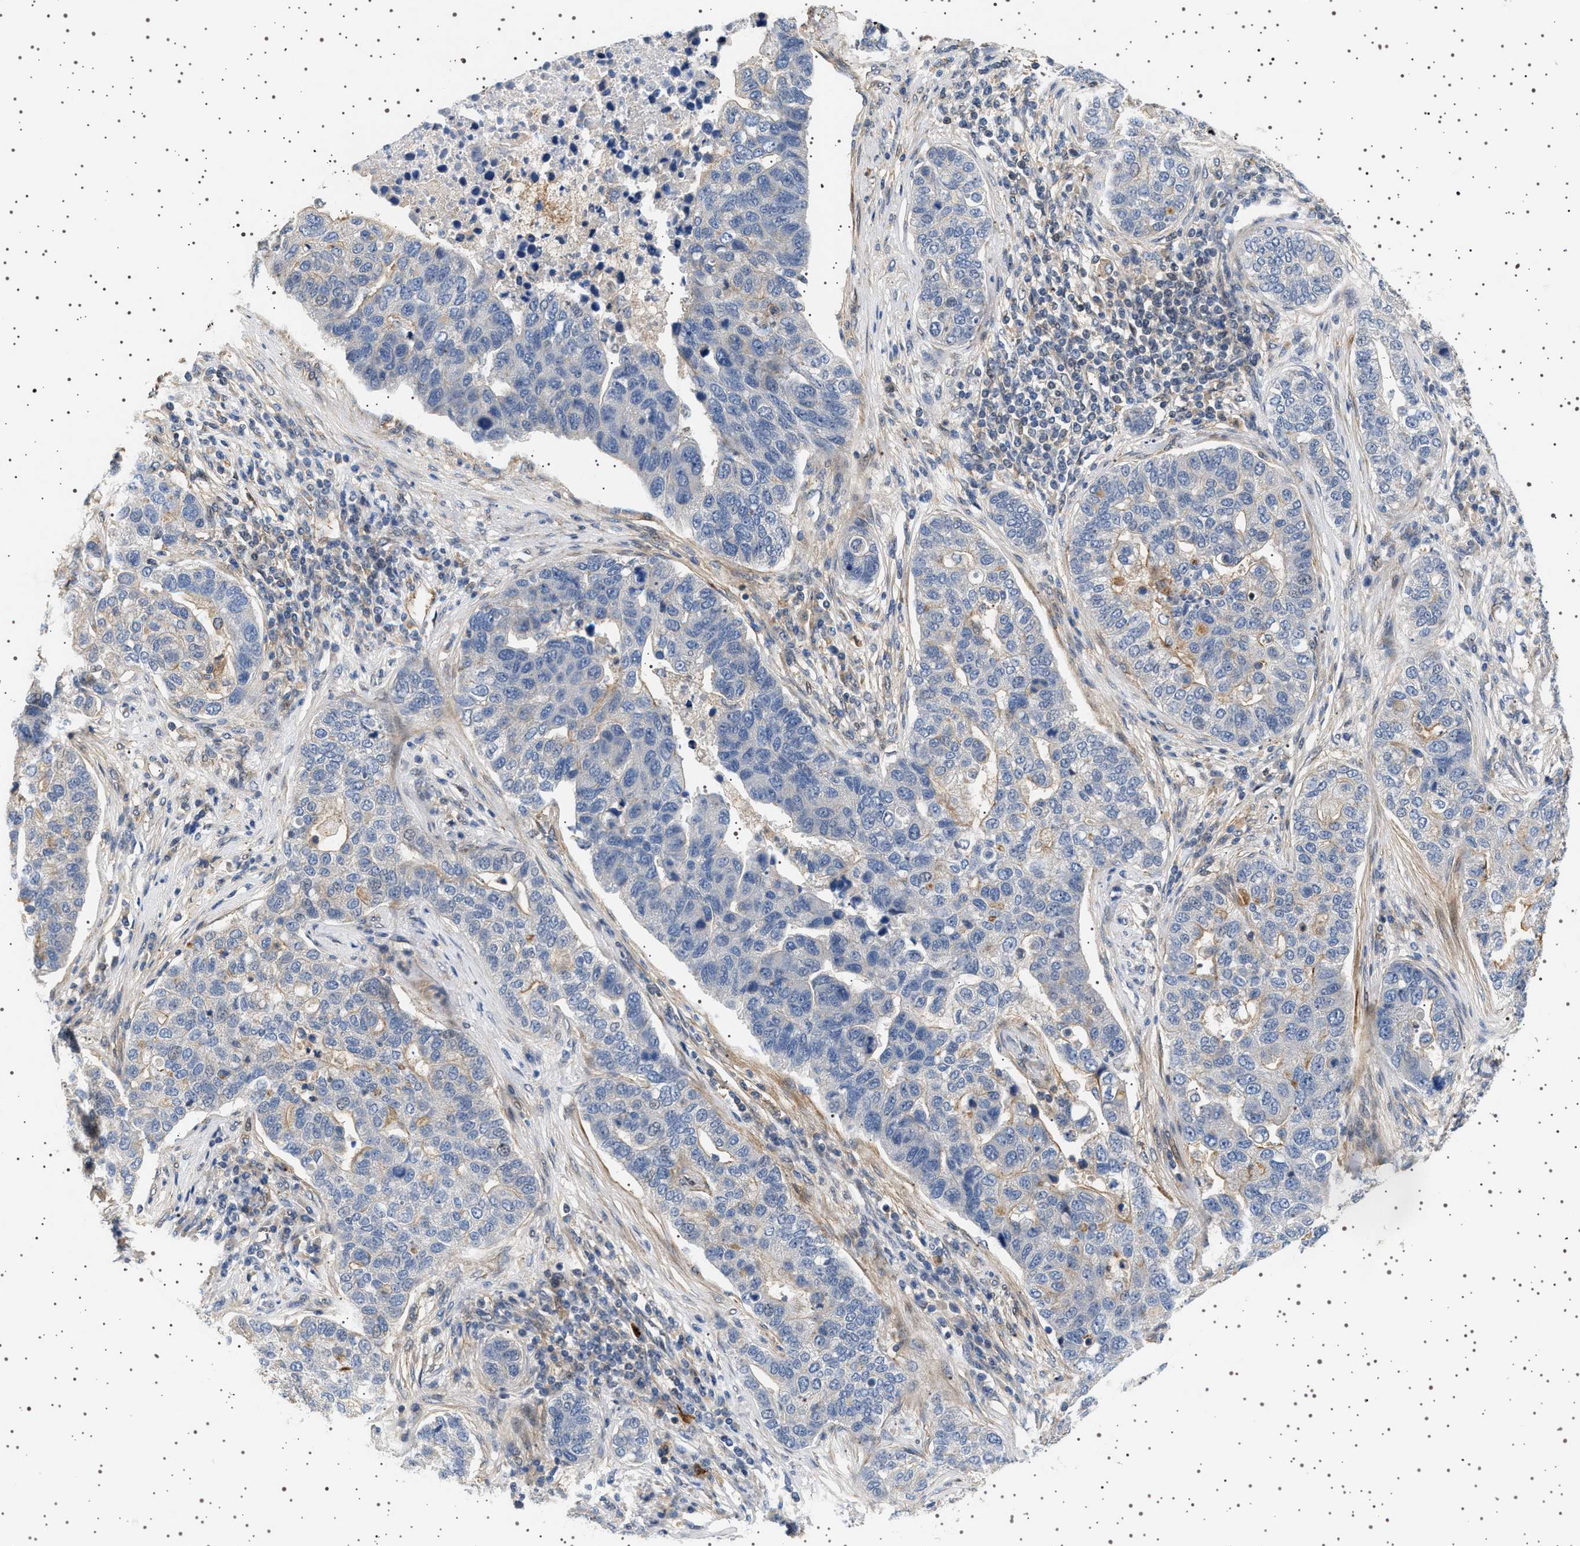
{"staining": {"intensity": "weak", "quantity": "<25%", "location": "cytoplasmic/membranous"}, "tissue": "pancreatic cancer", "cell_type": "Tumor cells", "image_type": "cancer", "snomed": [{"axis": "morphology", "description": "Adenocarcinoma, NOS"}, {"axis": "topography", "description": "Pancreas"}], "caption": "Protein analysis of pancreatic adenocarcinoma reveals no significant staining in tumor cells.", "gene": "BAG3", "patient": {"sex": "female", "age": 61}}